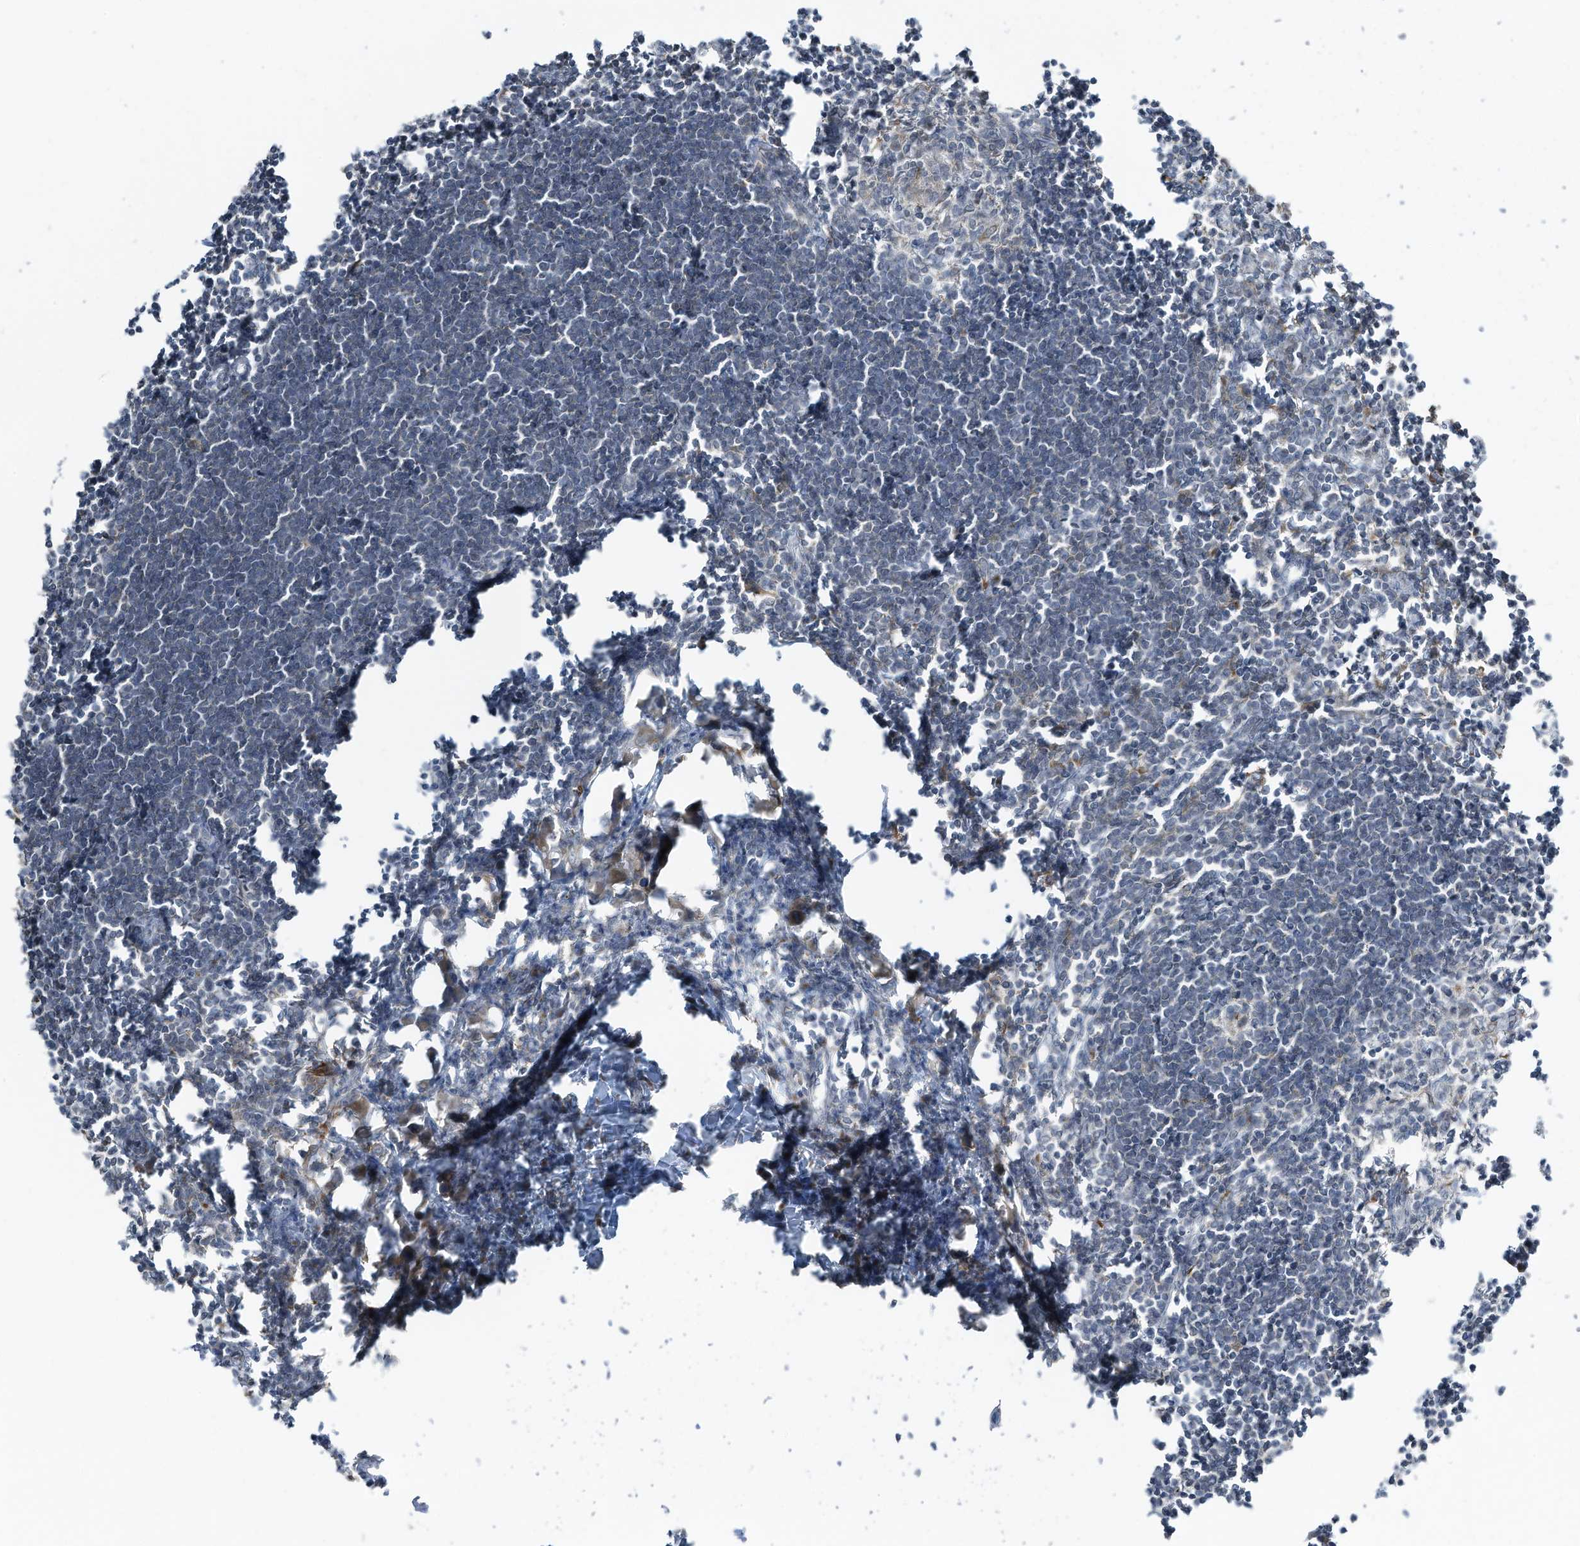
{"staining": {"intensity": "moderate", "quantity": "<25%", "location": "cytoplasmic/membranous"}, "tissue": "lymph node", "cell_type": "Germinal center cells", "image_type": "normal", "snomed": [{"axis": "morphology", "description": "Normal tissue, NOS"}, {"axis": "morphology", "description": "Malignant melanoma, Metastatic site"}, {"axis": "topography", "description": "Lymph node"}], "caption": "A micrograph of lymph node stained for a protein exhibits moderate cytoplasmic/membranous brown staining in germinal center cells. (brown staining indicates protein expression, while blue staining denotes nuclei).", "gene": "DZIP3", "patient": {"sex": "male", "age": 41}}